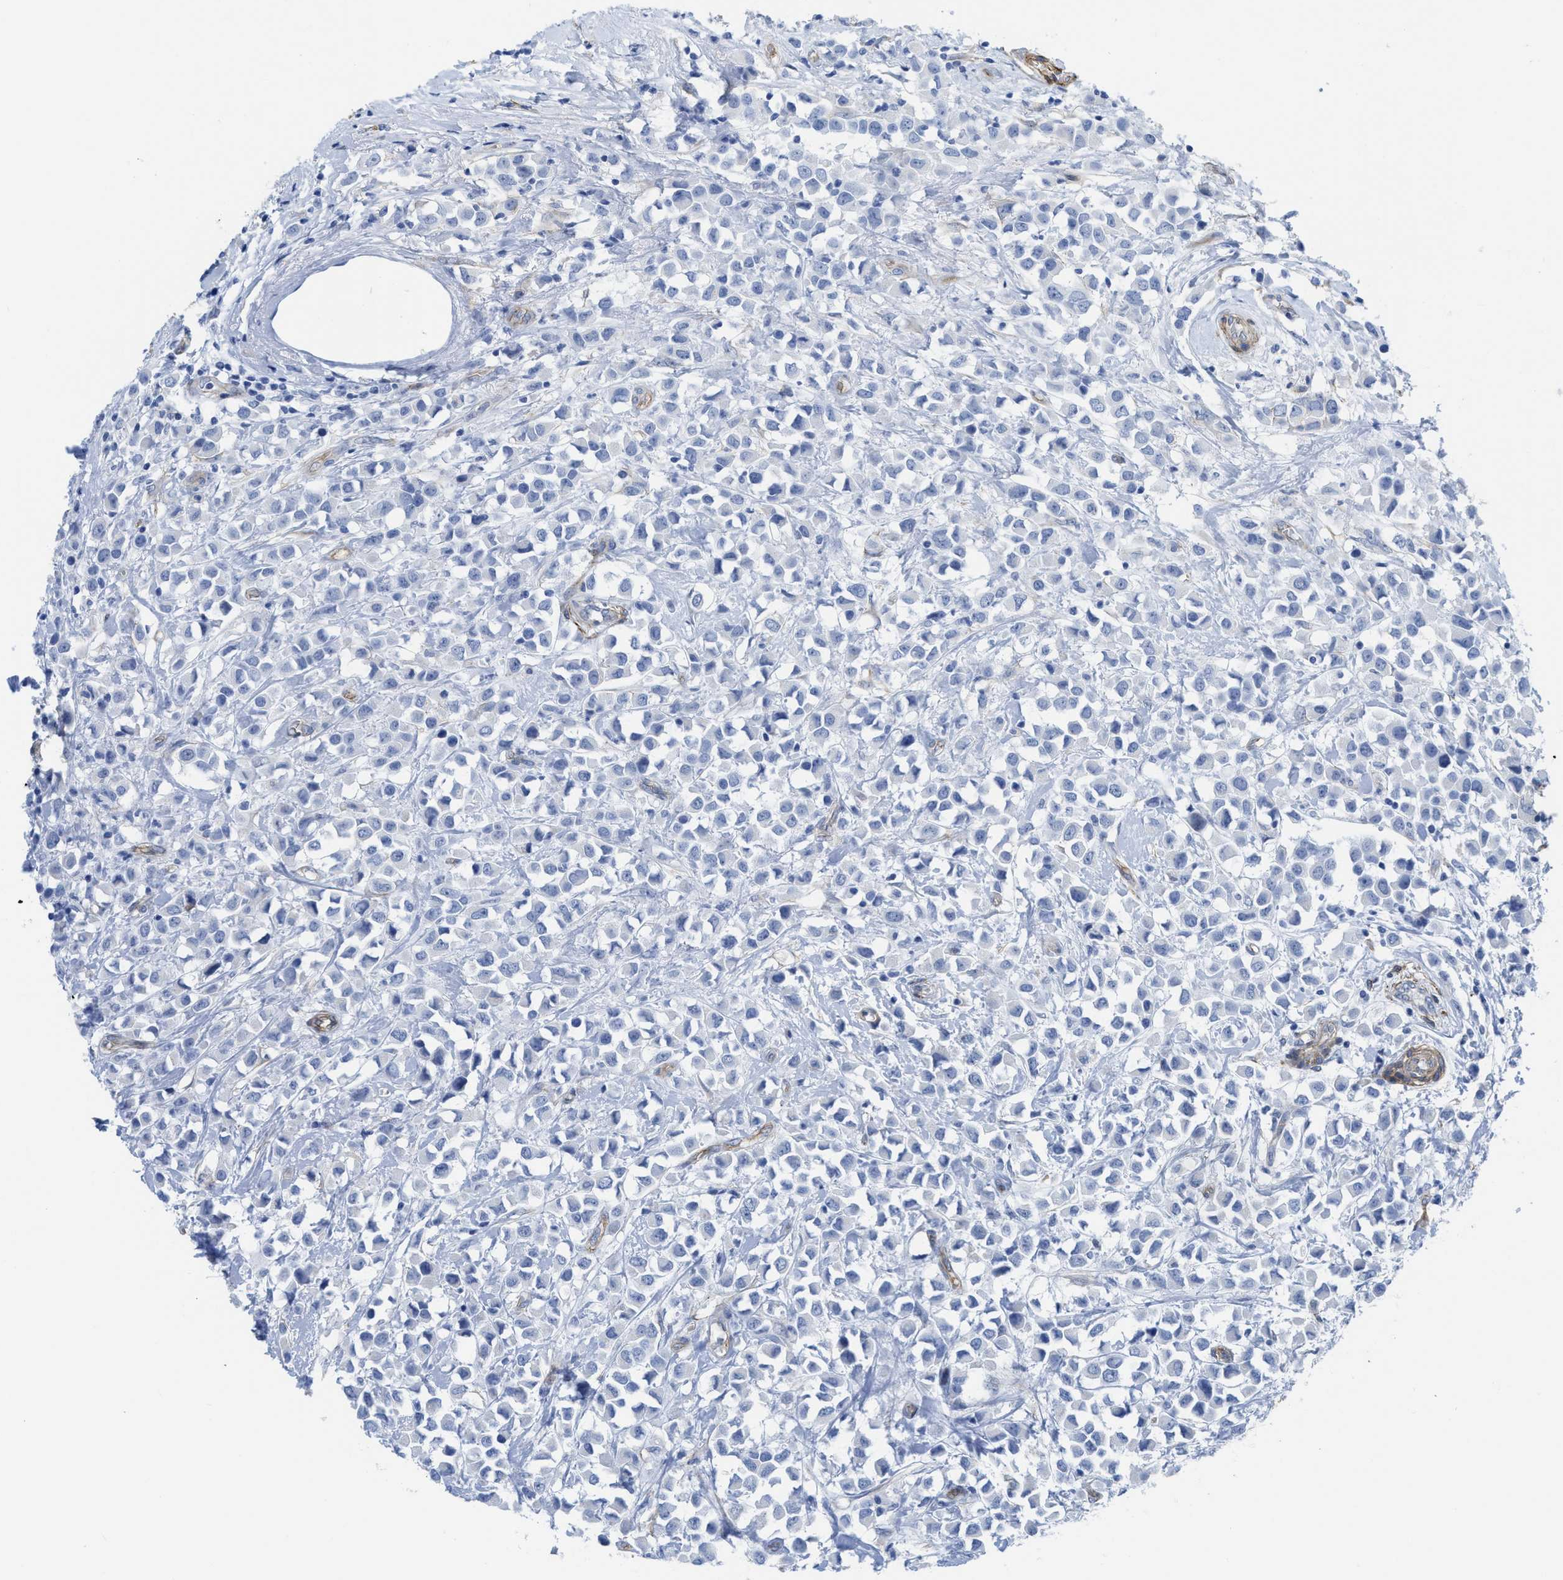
{"staining": {"intensity": "negative", "quantity": "none", "location": "none"}, "tissue": "breast cancer", "cell_type": "Tumor cells", "image_type": "cancer", "snomed": [{"axis": "morphology", "description": "Duct carcinoma"}, {"axis": "topography", "description": "Breast"}], "caption": "Tumor cells are negative for protein expression in human invasive ductal carcinoma (breast).", "gene": "TUB", "patient": {"sex": "female", "age": 61}}